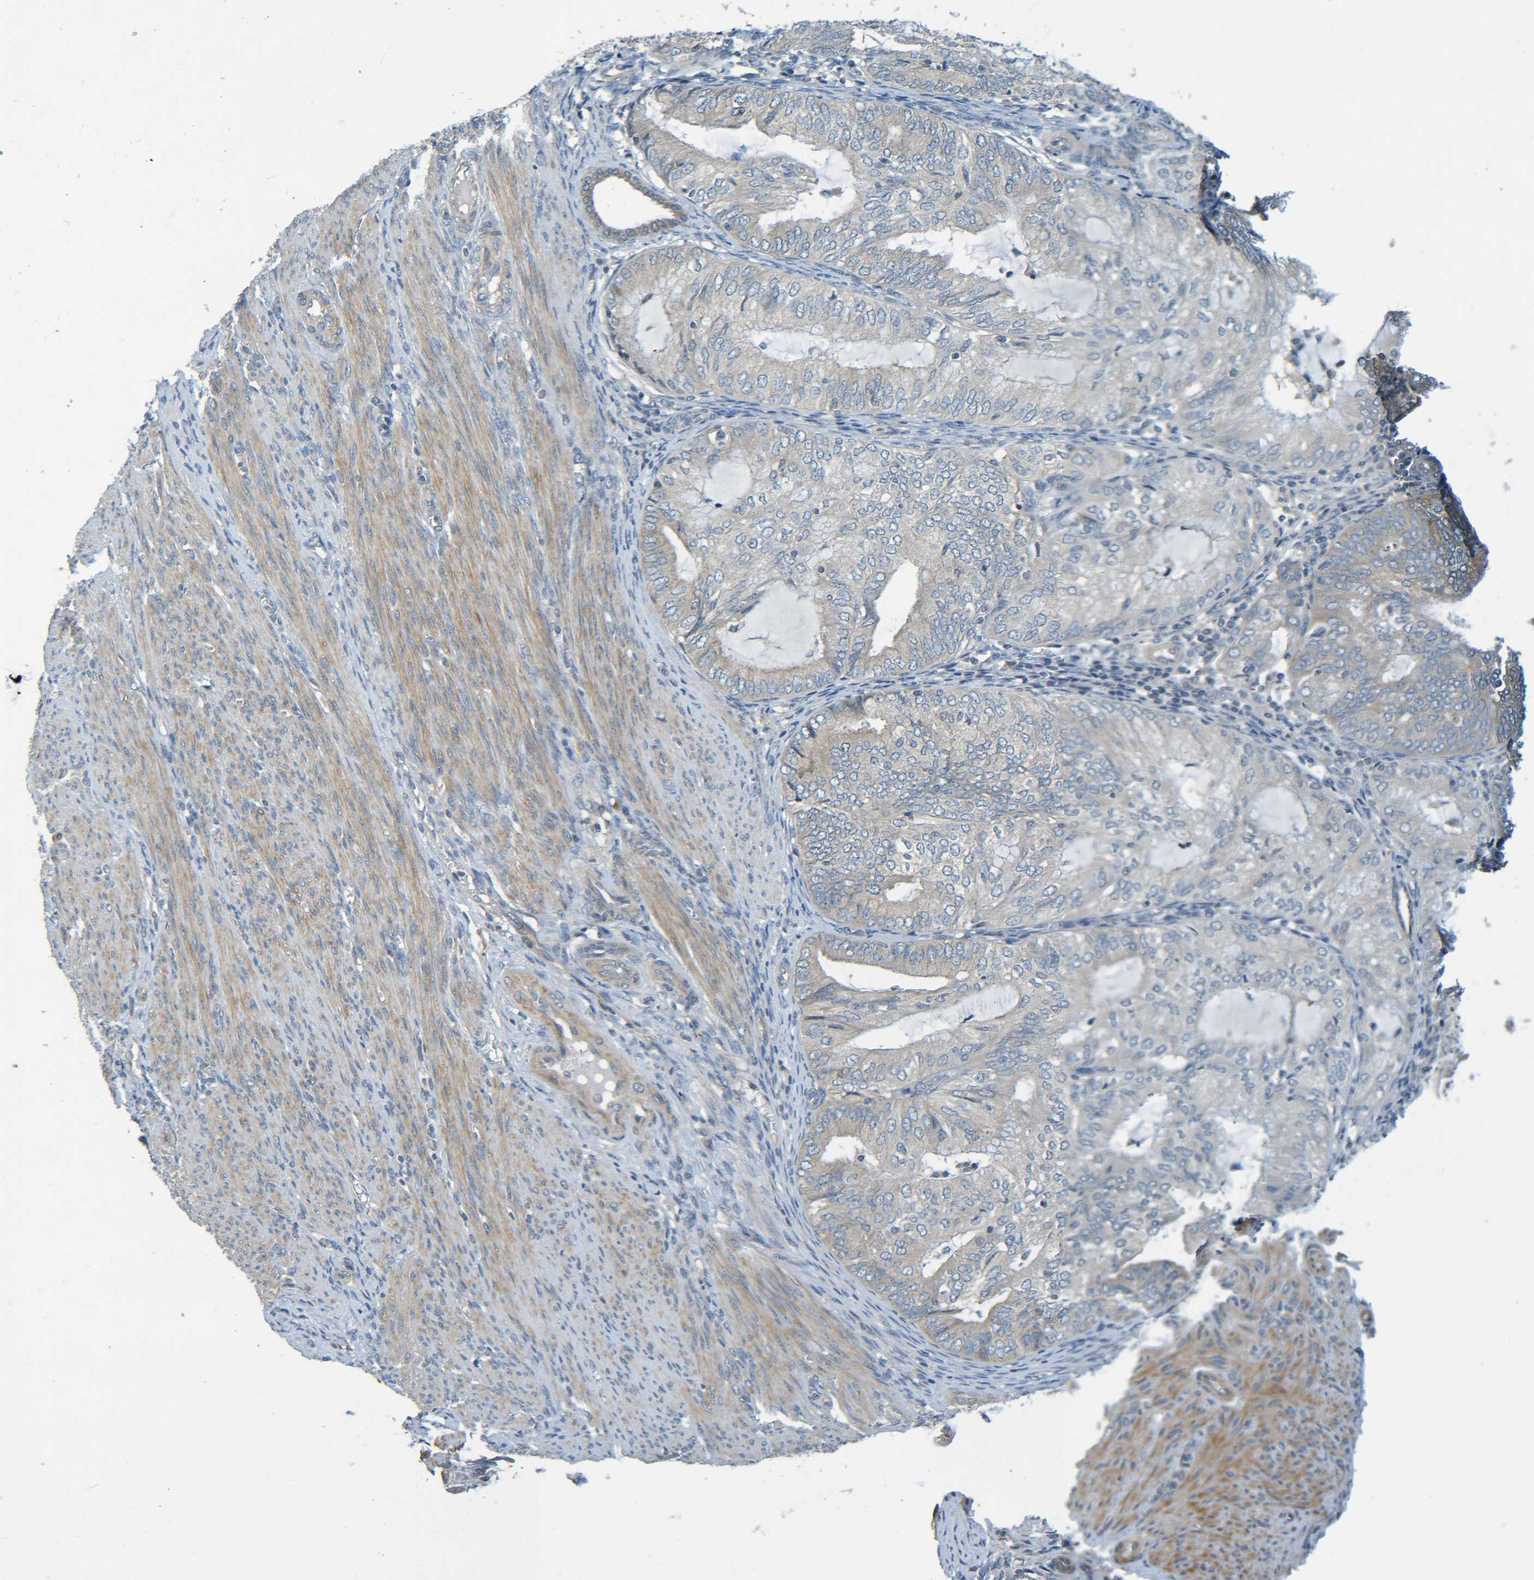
{"staining": {"intensity": "weak", "quantity": ">75%", "location": "cytoplasmic/membranous"}, "tissue": "endometrial cancer", "cell_type": "Tumor cells", "image_type": "cancer", "snomed": [{"axis": "morphology", "description": "Adenocarcinoma, NOS"}, {"axis": "topography", "description": "Endometrium"}], "caption": "Immunohistochemistry (IHC) staining of endometrial cancer, which demonstrates low levels of weak cytoplasmic/membranous positivity in approximately >75% of tumor cells indicating weak cytoplasmic/membranous protein positivity. The staining was performed using DAB (brown) for protein detection and nuclei were counterstained in hematoxylin (blue).", "gene": "CYP4F2", "patient": {"sex": "female", "age": 81}}